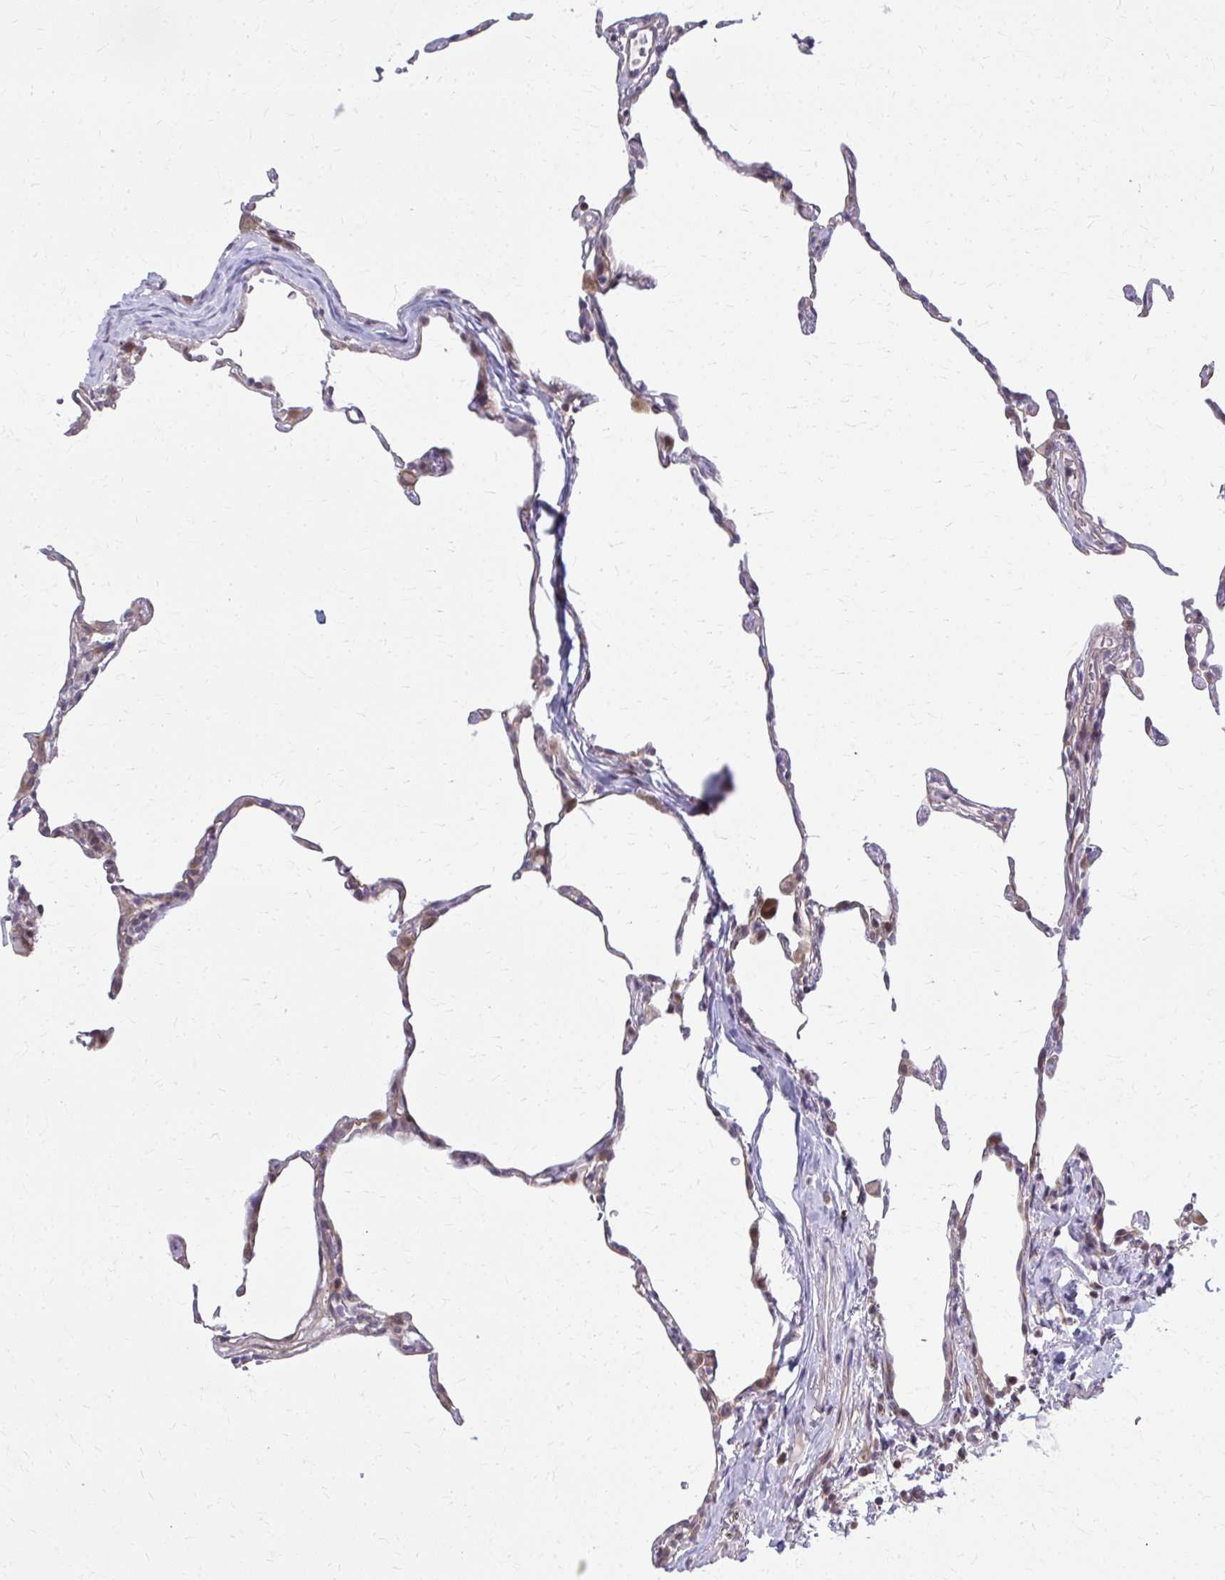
{"staining": {"intensity": "weak", "quantity": "25%-75%", "location": "cytoplasmic/membranous"}, "tissue": "lung", "cell_type": "Alveolar cells", "image_type": "normal", "snomed": [{"axis": "morphology", "description": "Normal tissue, NOS"}, {"axis": "topography", "description": "Lung"}], "caption": "Immunohistochemical staining of benign human lung shows 25%-75% levels of weak cytoplasmic/membranous protein positivity in approximately 25%-75% of alveolar cells. The protein of interest is stained brown, and the nuclei are stained in blue (DAB IHC with brightfield microscopy, high magnification).", "gene": "MAF1", "patient": {"sex": "female", "age": 57}}